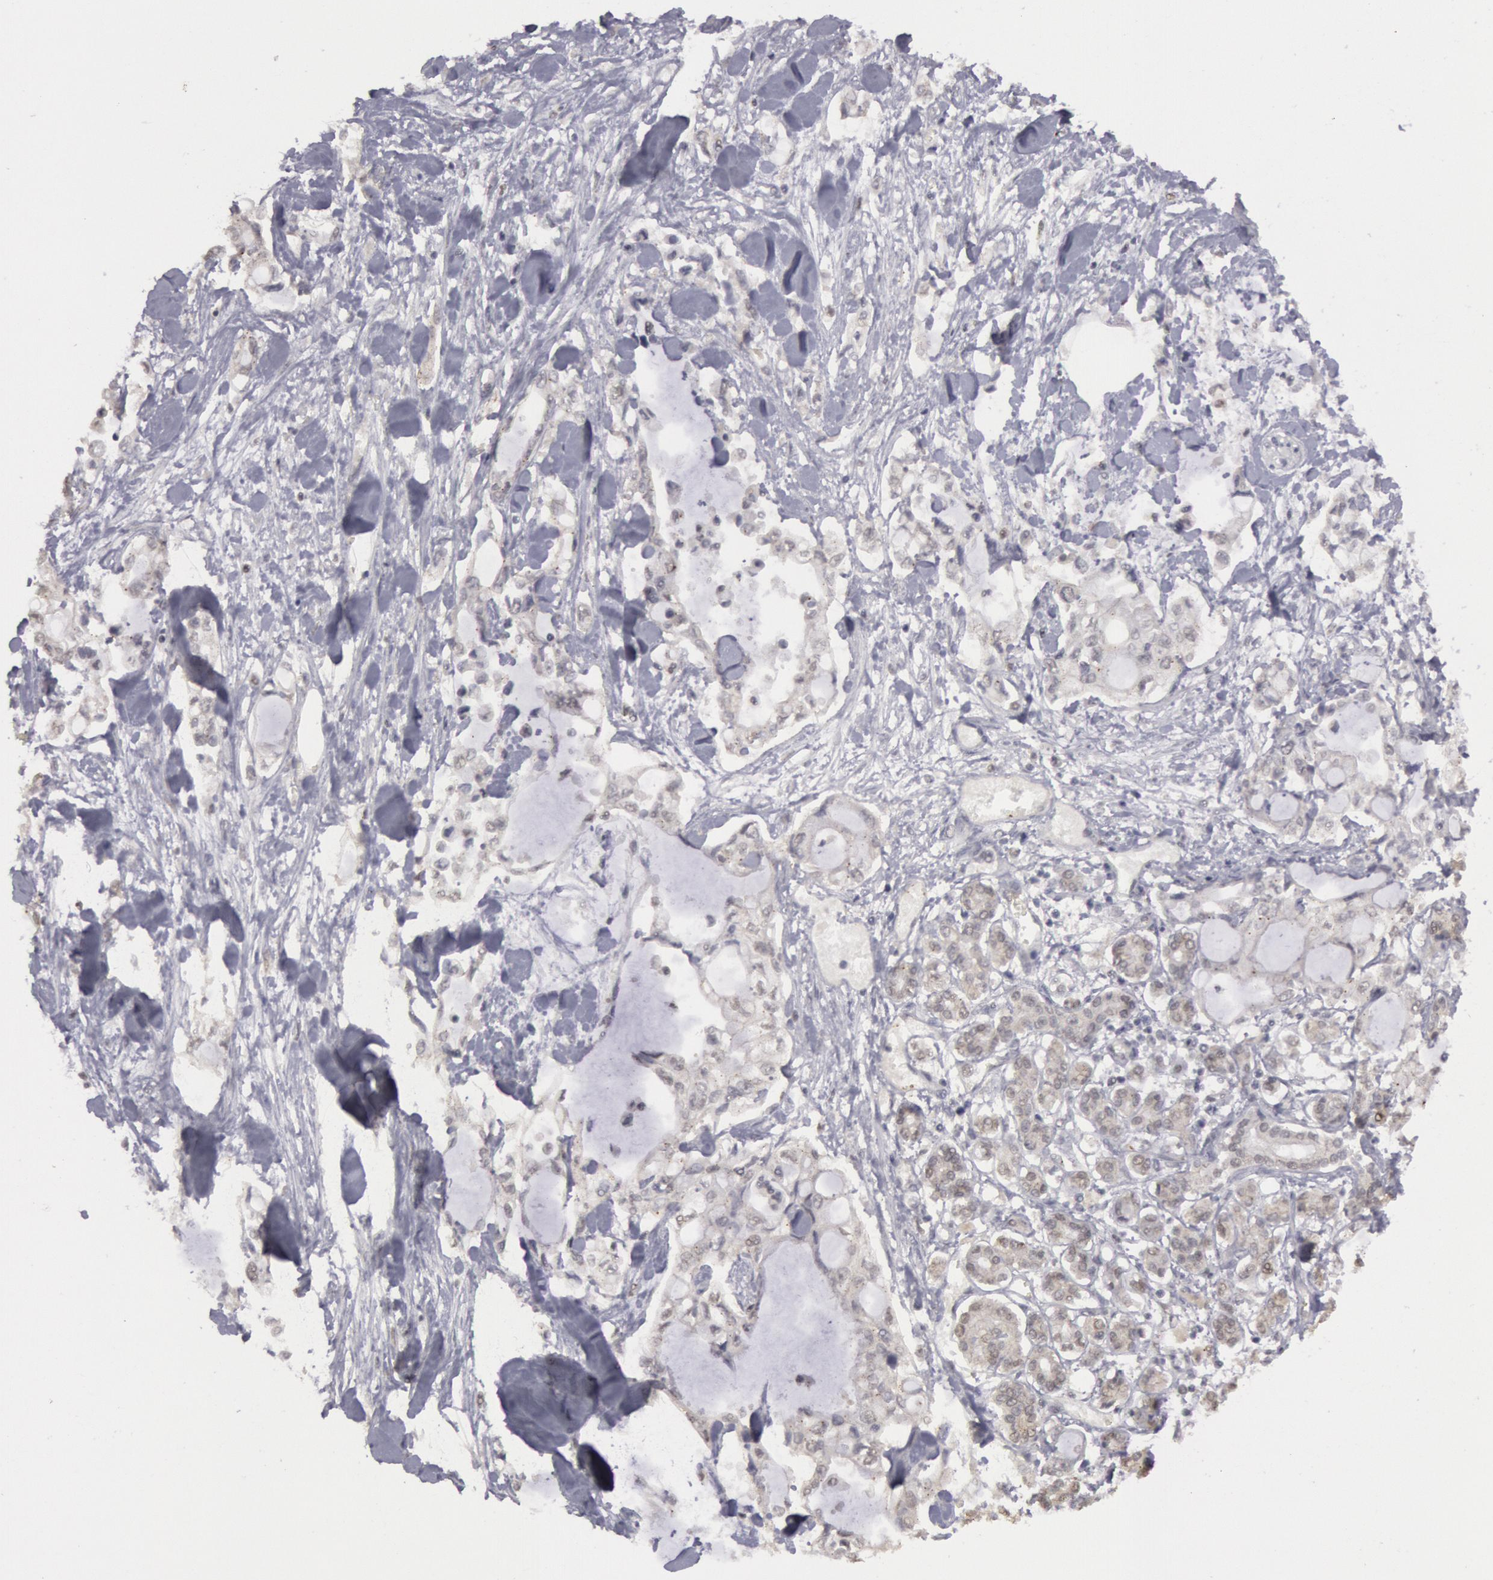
{"staining": {"intensity": "negative", "quantity": "none", "location": "none"}, "tissue": "pancreatic cancer", "cell_type": "Tumor cells", "image_type": "cancer", "snomed": [{"axis": "morphology", "description": "Adenocarcinoma, NOS"}, {"axis": "topography", "description": "Pancreas"}], "caption": "This is an immunohistochemistry (IHC) image of pancreatic cancer (adenocarcinoma). There is no positivity in tumor cells.", "gene": "RIMBP3C", "patient": {"sex": "female", "age": 70}}